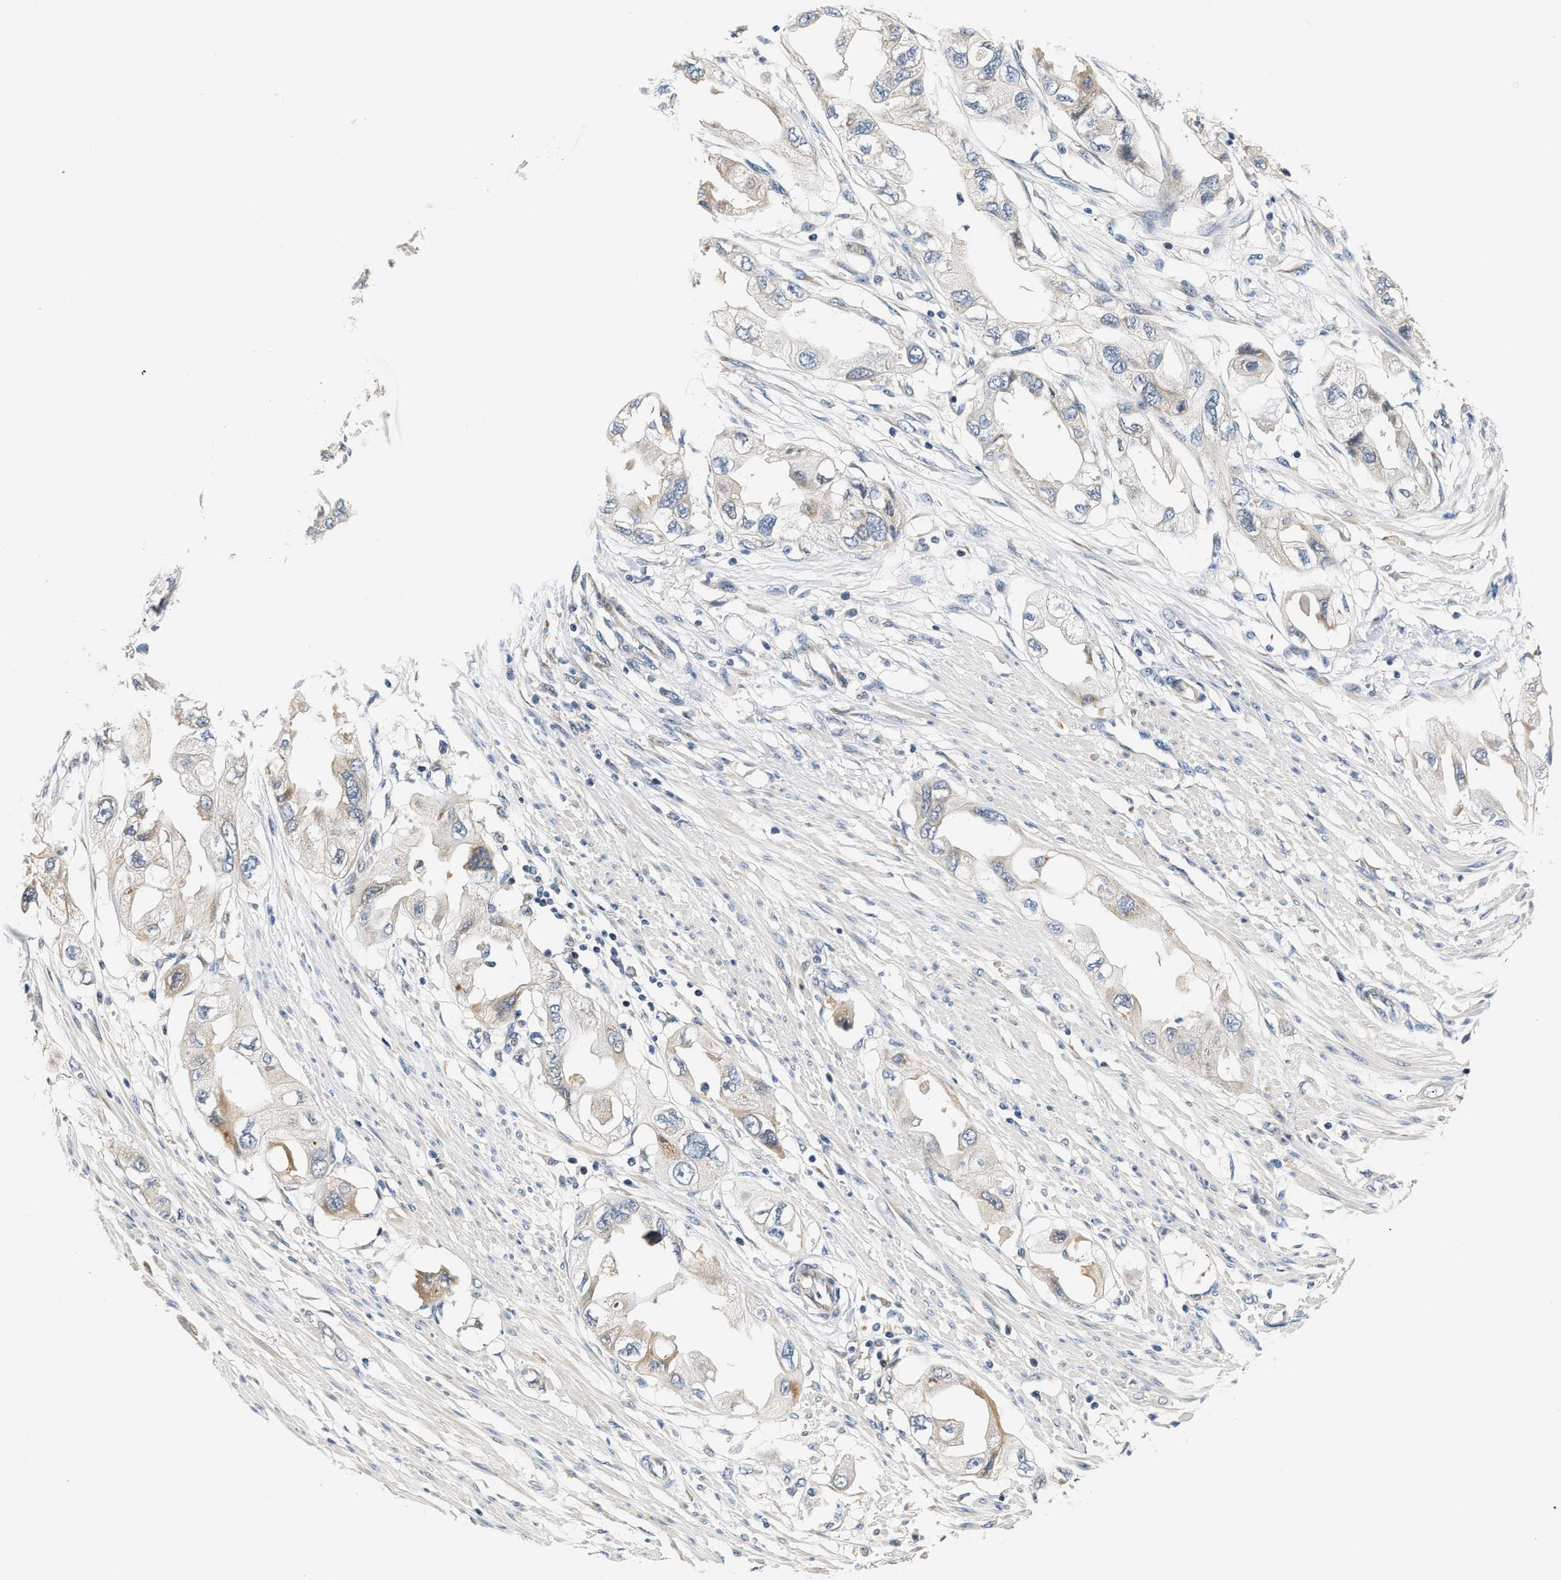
{"staining": {"intensity": "negative", "quantity": "none", "location": "none"}, "tissue": "endometrial cancer", "cell_type": "Tumor cells", "image_type": "cancer", "snomed": [{"axis": "morphology", "description": "Adenocarcinoma, NOS"}, {"axis": "topography", "description": "Endometrium"}], "caption": "Immunohistochemistry (IHC) micrograph of human endometrial cancer (adenocarcinoma) stained for a protein (brown), which displays no positivity in tumor cells.", "gene": "TNIP2", "patient": {"sex": "female", "age": 67}}